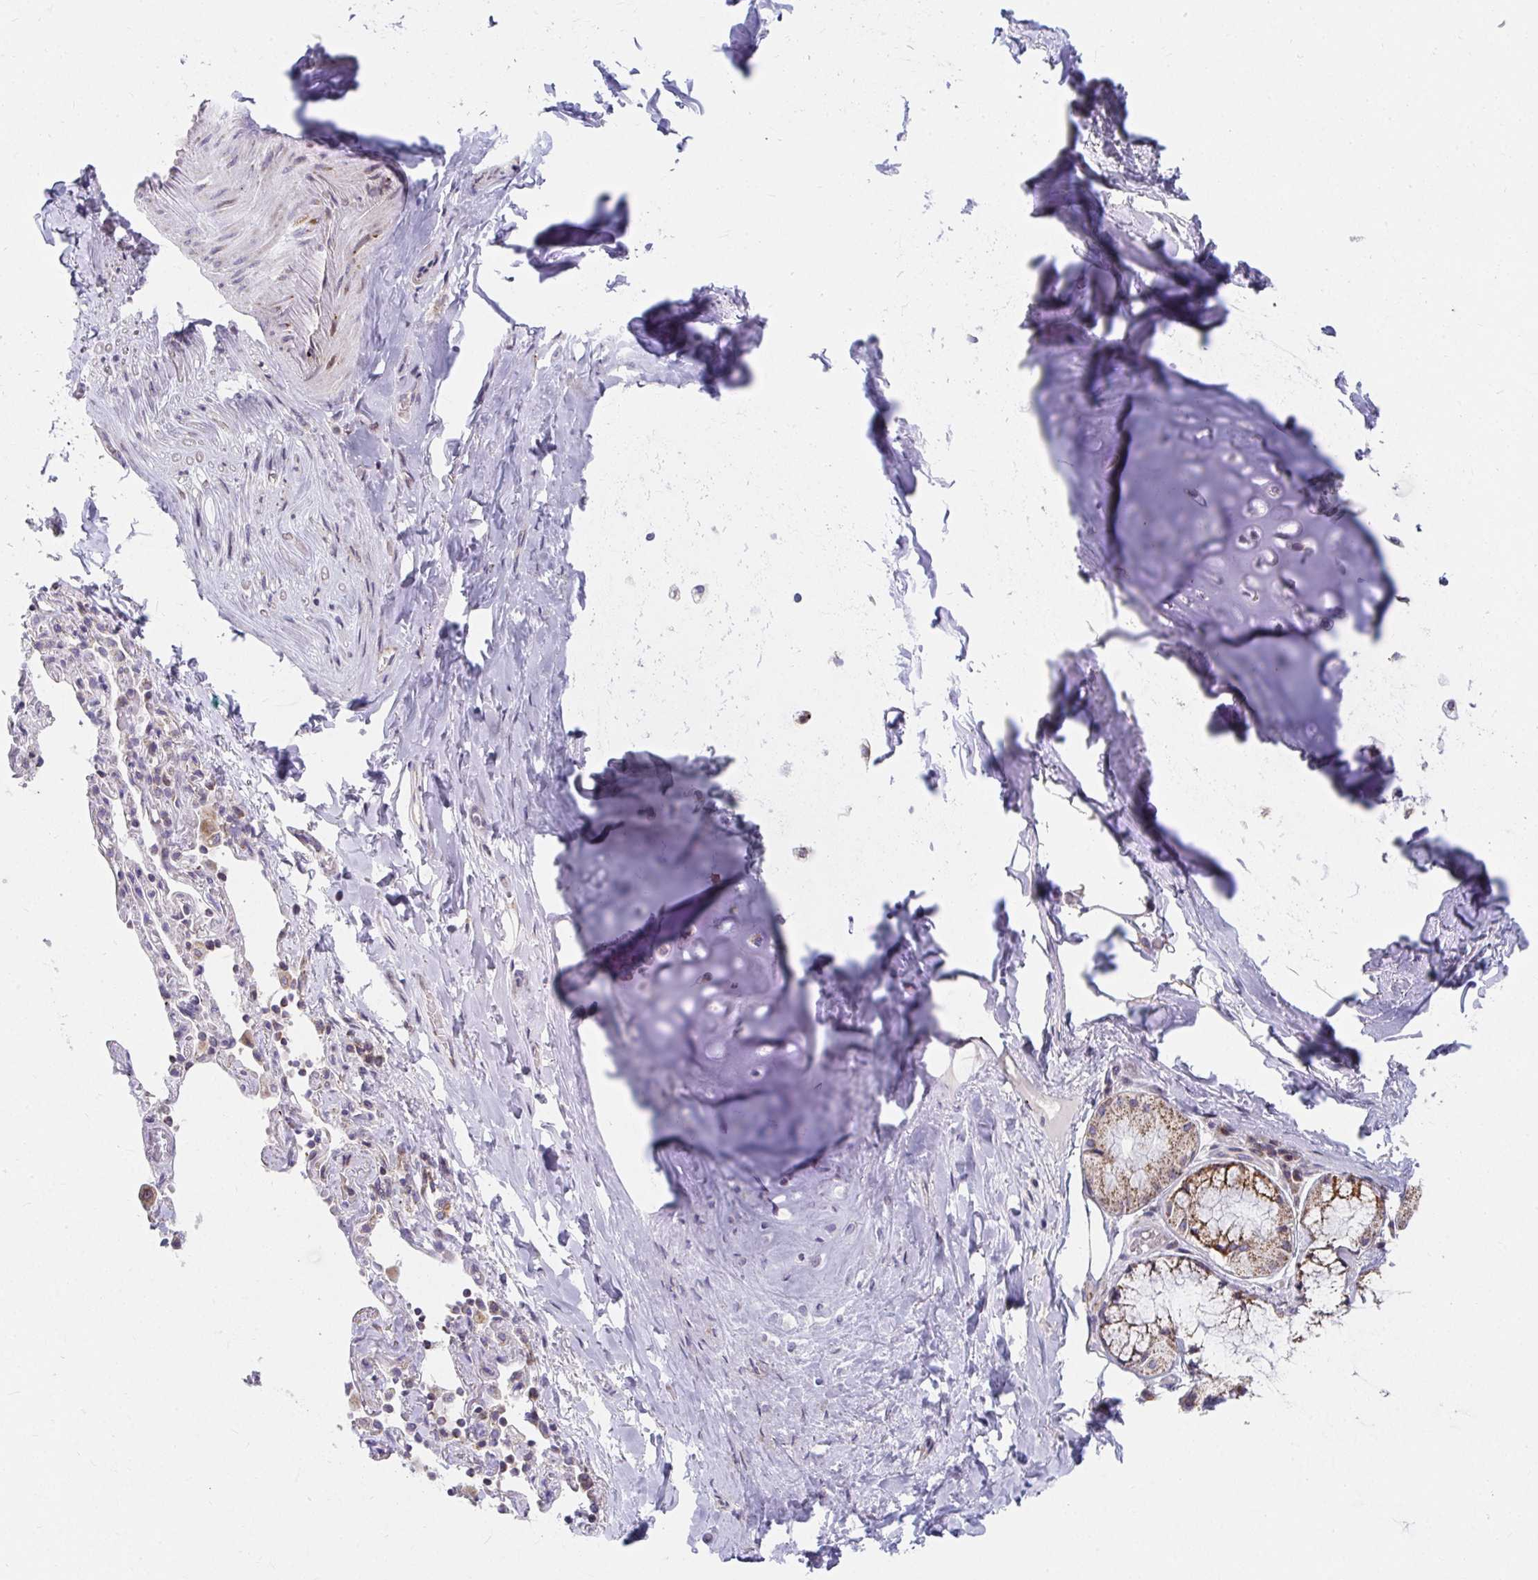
{"staining": {"intensity": "negative", "quantity": "none", "location": "none"}, "tissue": "soft tissue", "cell_type": "Chondrocytes", "image_type": "normal", "snomed": [{"axis": "morphology", "description": "Normal tissue, NOS"}, {"axis": "topography", "description": "Cartilage tissue"}, {"axis": "topography", "description": "Bronchus"}], "caption": "The histopathology image exhibits no significant positivity in chondrocytes of soft tissue. (Stains: DAB immunohistochemistry with hematoxylin counter stain, Microscopy: brightfield microscopy at high magnification).", "gene": "EXOC5", "patient": {"sex": "male", "age": 64}}